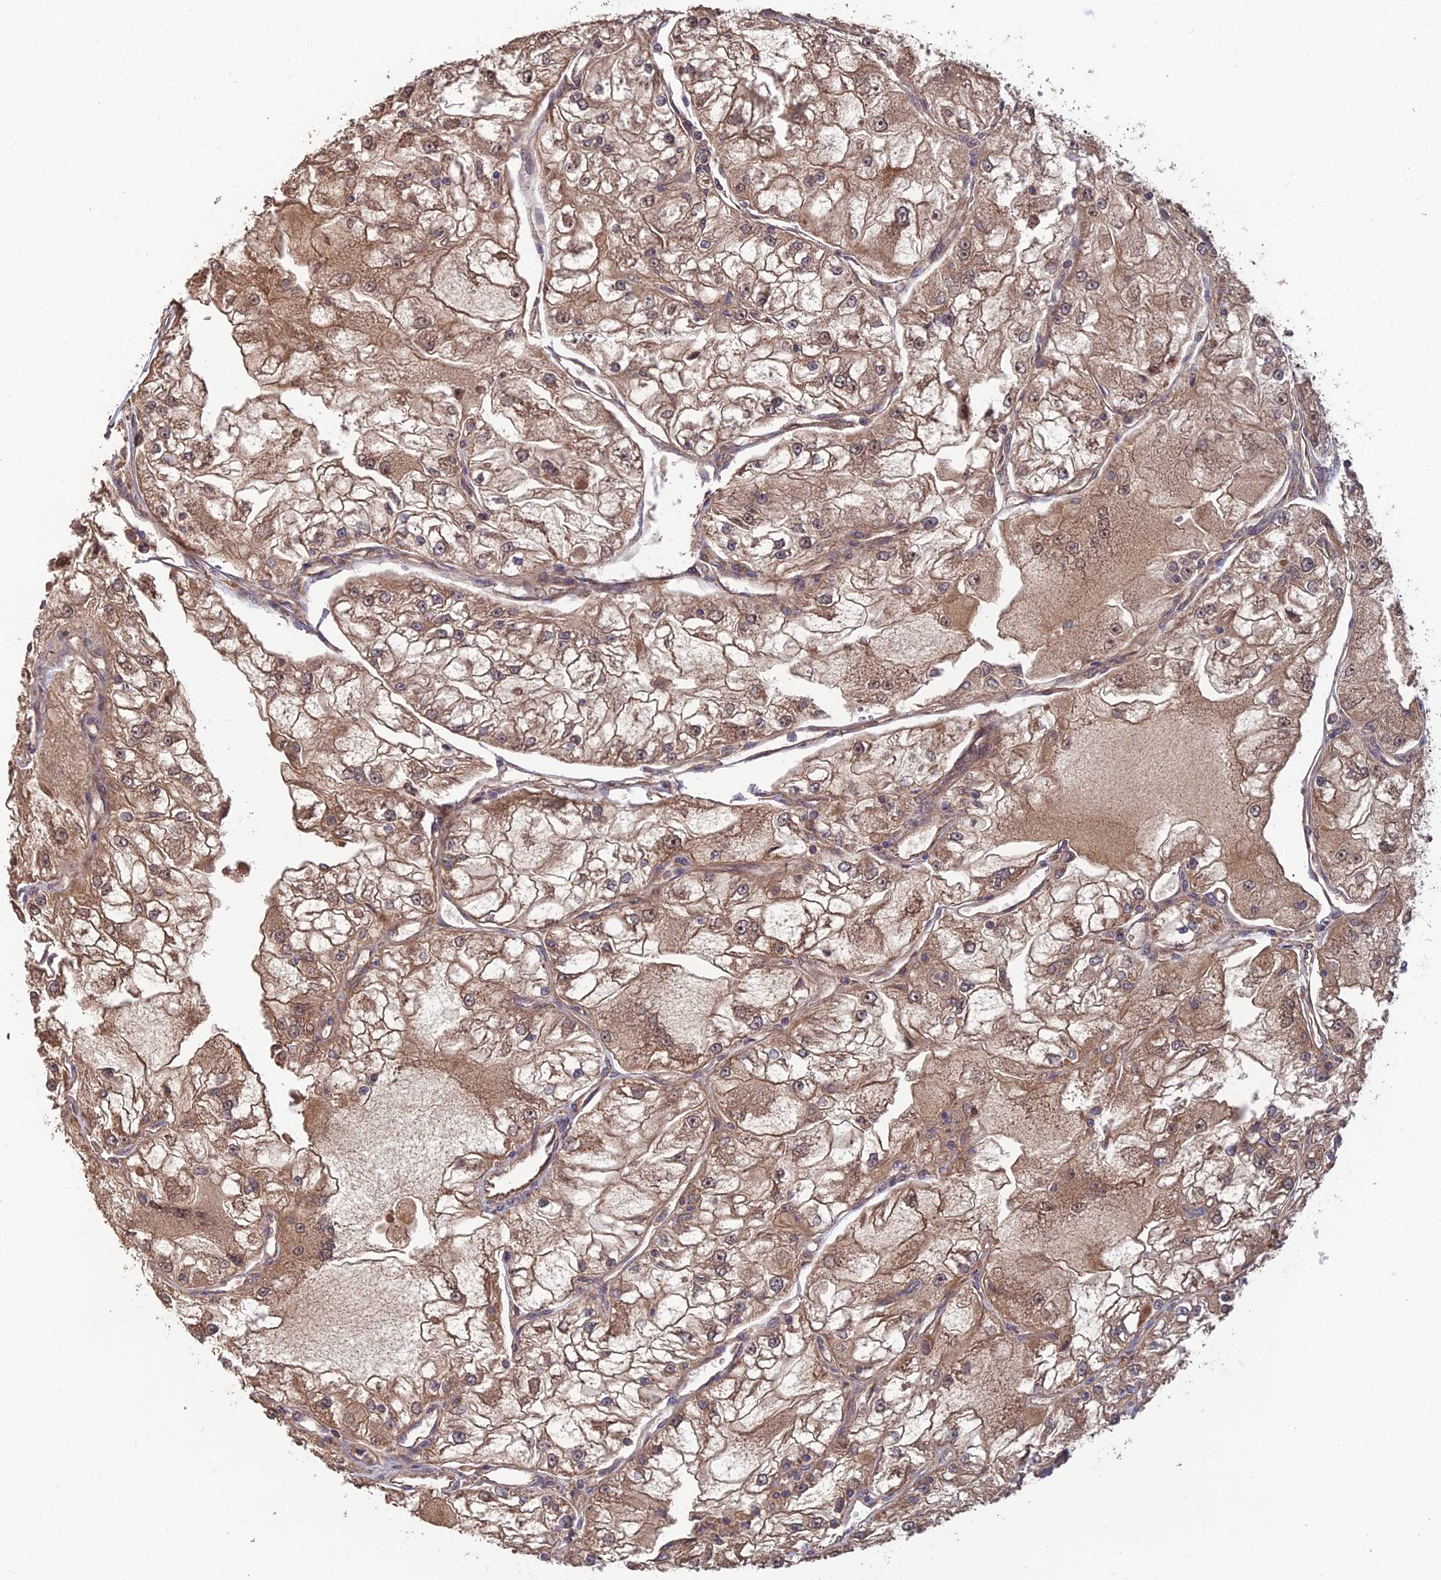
{"staining": {"intensity": "moderate", "quantity": ">75%", "location": "cytoplasmic/membranous"}, "tissue": "renal cancer", "cell_type": "Tumor cells", "image_type": "cancer", "snomed": [{"axis": "morphology", "description": "Adenocarcinoma, NOS"}, {"axis": "topography", "description": "Kidney"}], "caption": "Immunohistochemistry (IHC) histopathology image of renal cancer stained for a protein (brown), which shows medium levels of moderate cytoplasmic/membranous positivity in approximately >75% of tumor cells.", "gene": "SHISA5", "patient": {"sex": "female", "age": 72}}